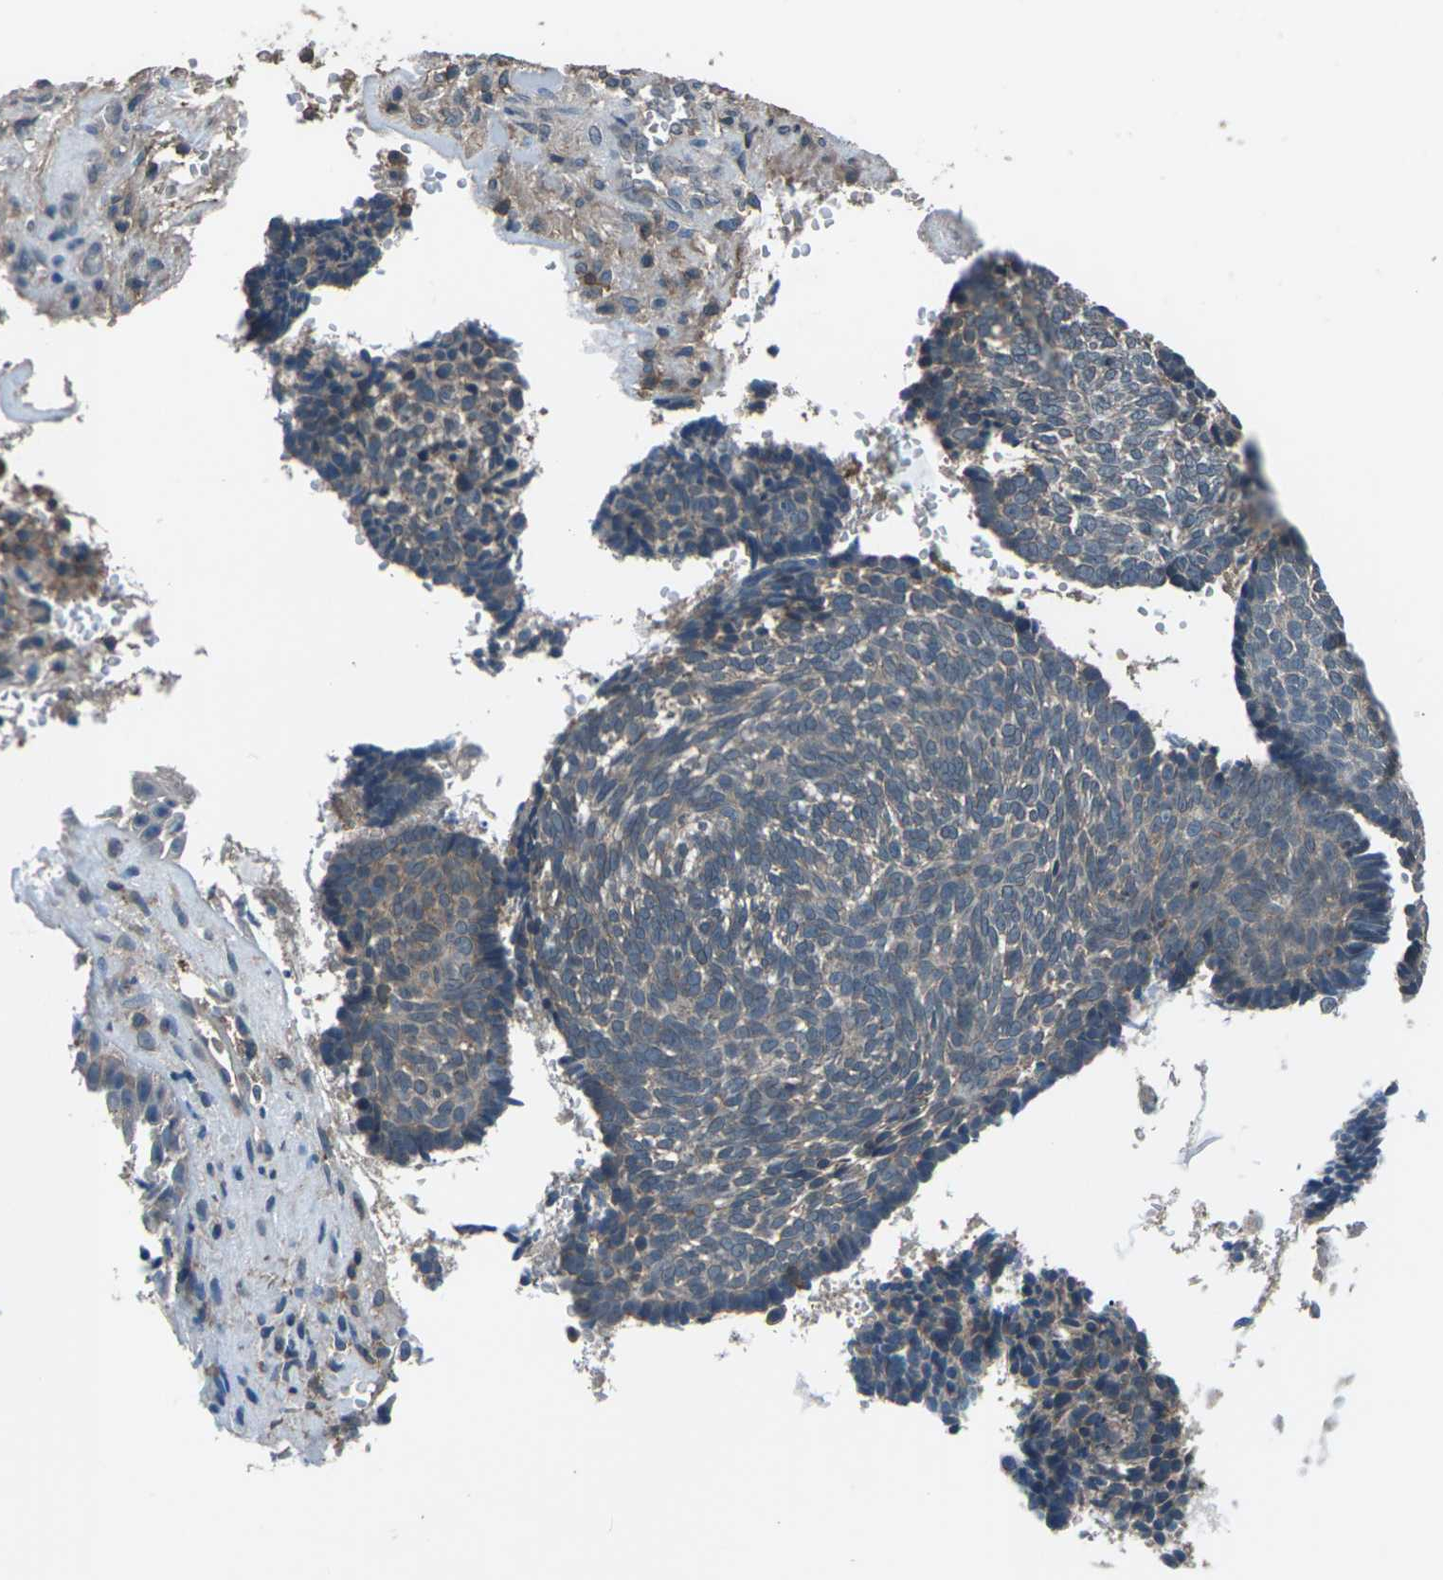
{"staining": {"intensity": "weak", "quantity": ">75%", "location": "cytoplasmic/membranous"}, "tissue": "skin cancer", "cell_type": "Tumor cells", "image_type": "cancer", "snomed": [{"axis": "morphology", "description": "Basal cell carcinoma"}, {"axis": "topography", "description": "Skin"}], "caption": "Basal cell carcinoma (skin) tissue shows weak cytoplasmic/membranous expression in approximately >75% of tumor cells (IHC, brightfield microscopy, high magnification).", "gene": "CMTM4", "patient": {"sex": "male", "age": 84}}